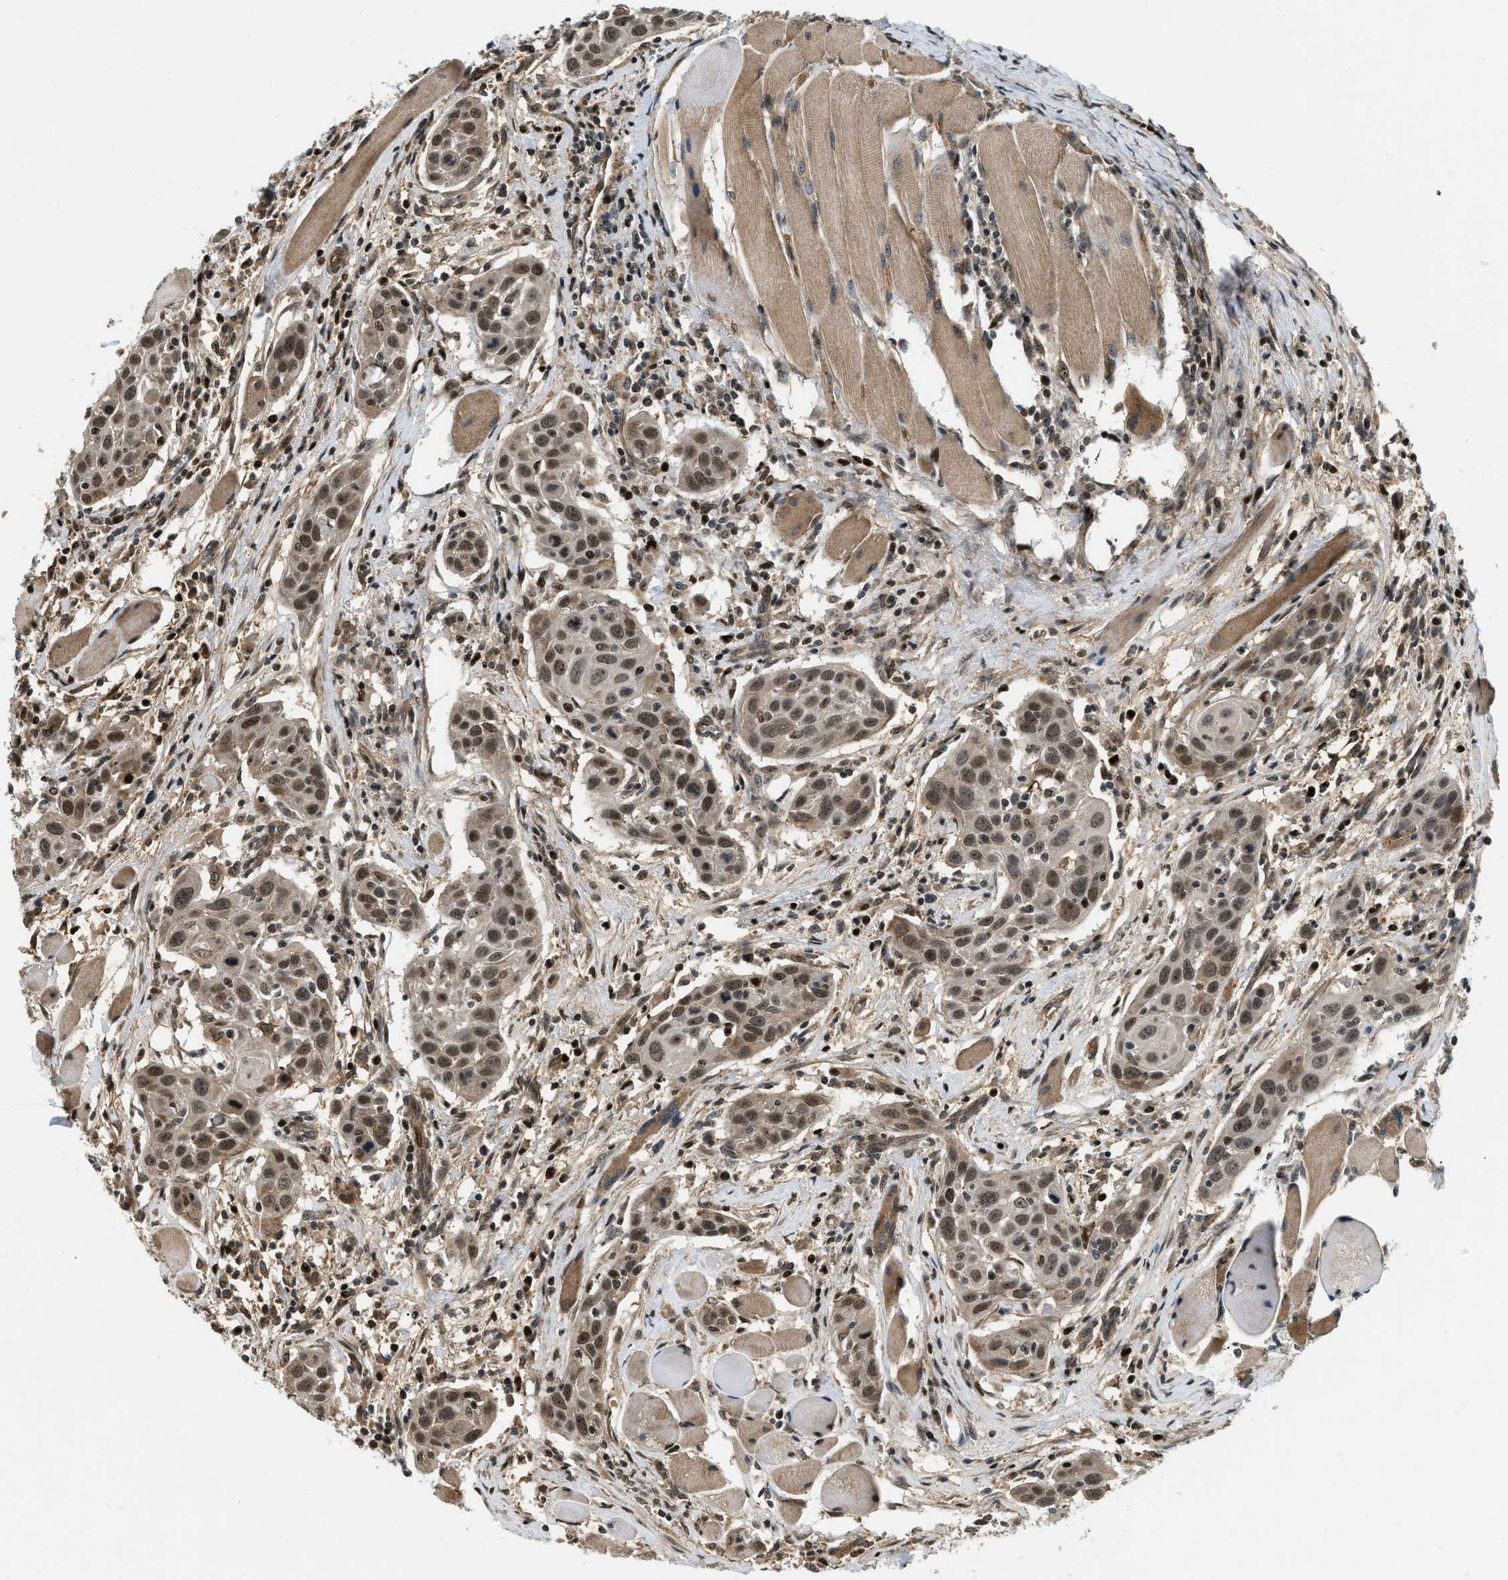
{"staining": {"intensity": "moderate", "quantity": ">75%", "location": "nuclear"}, "tissue": "head and neck cancer", "cell_type": "Tumor cells", "image_type": "cancer", "snomed": [{"axis": "morphology", "description": "Squamous cell carcinoma, NOS"}, {"axis": "topography", "description": "Oral tissue"}, {"axis": "topography", "description": "Head-Neck"}], "caption": "Immunohistochemical staining of human head and neck cancer (squamous cell carcinoma) demonstrates medium levels of moderate nuclear expression in approximately >75% of tumor cells.", "gene": "LTA4H", "patient": {"sex": "female", "age": 50}}